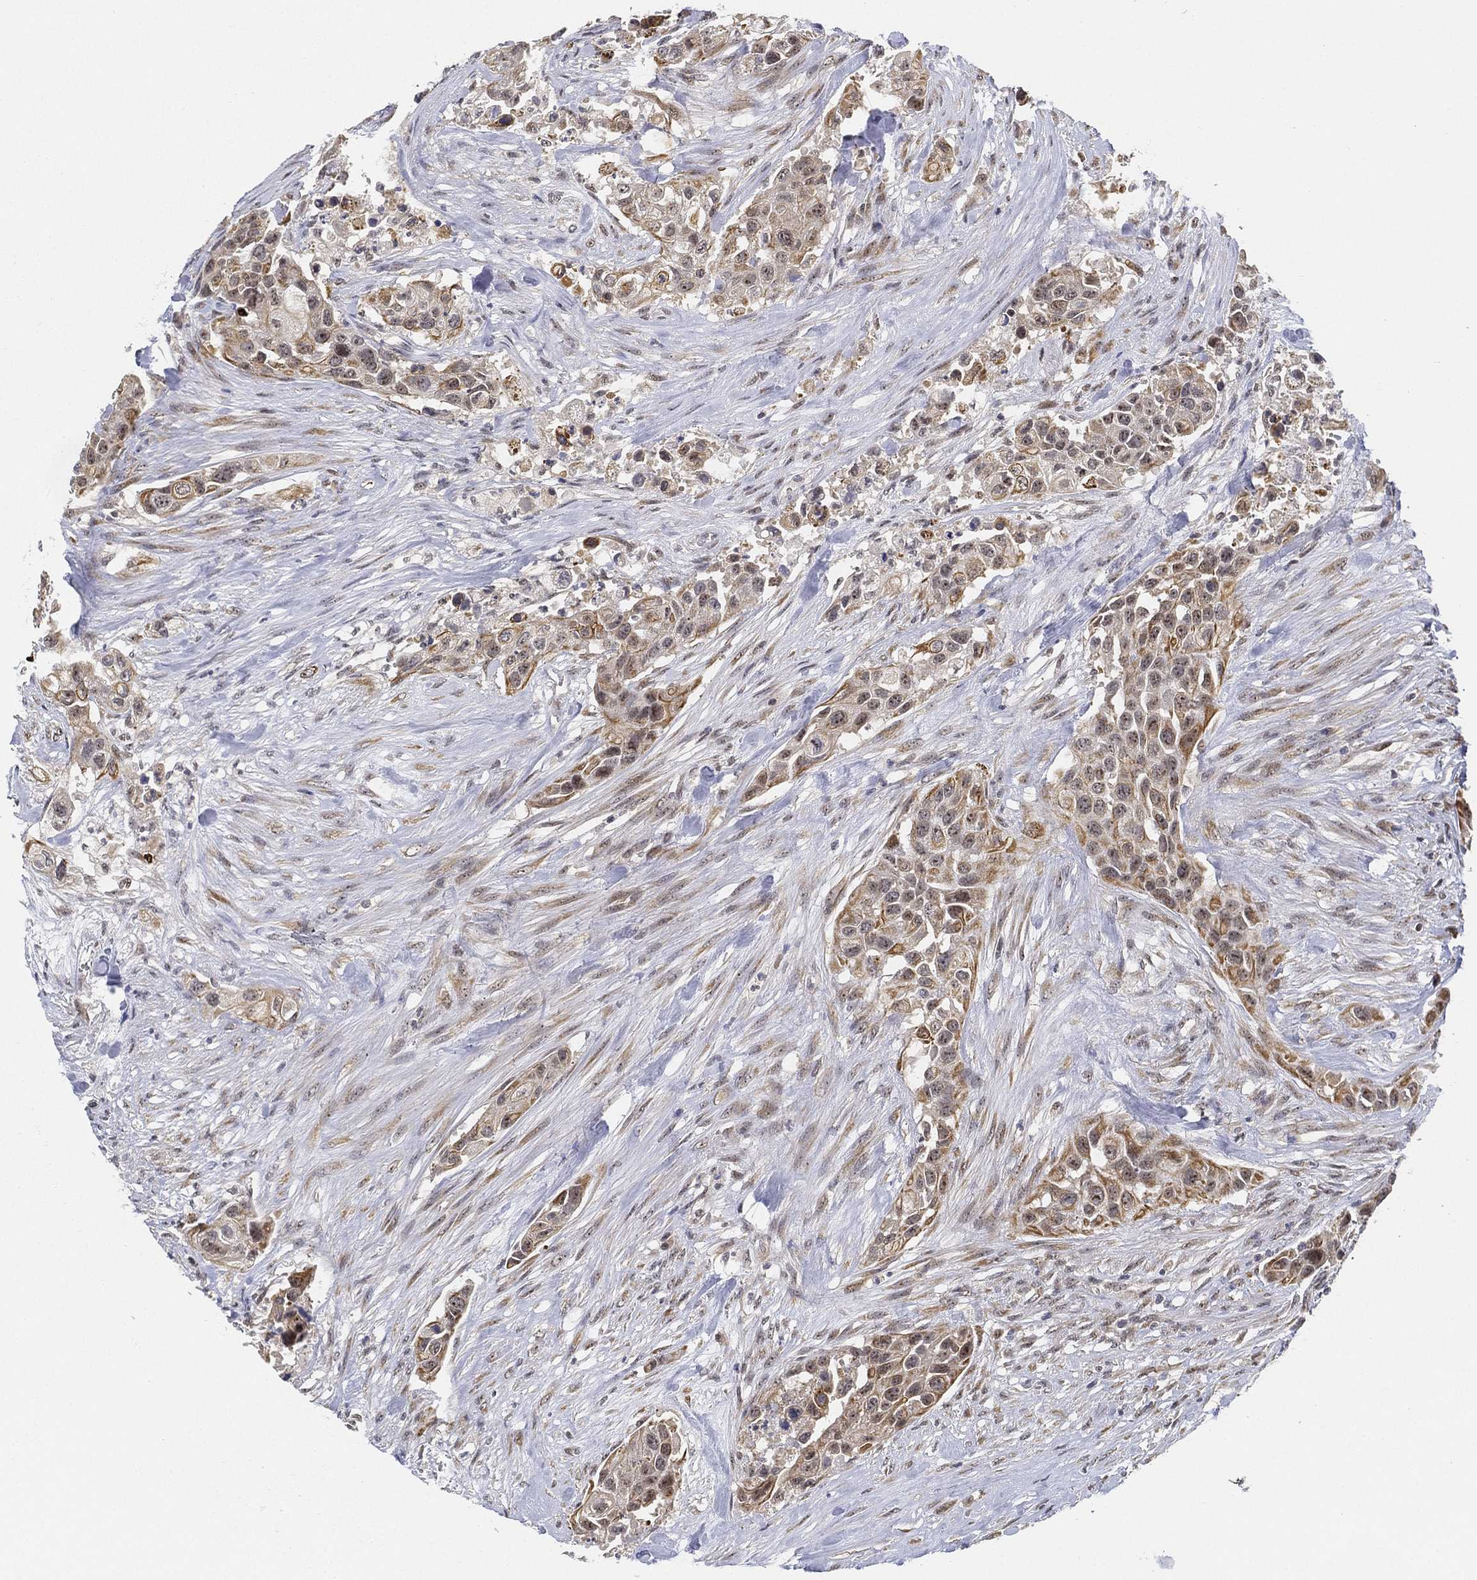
{"staining": {"intensity": "moderate", "quantity": "25%-75%", "location": "cytoplasmic/membranous,nuclear"}, "tissue": "urothelial cancer", "cell_type": "Tumor cells", "image_type": "cancer", "snomed": [{"axis": "morphology", "description": "Urothelial carcinoma, High grade"}, {"axis": "topography", "description": "Urinary bladder"}], "caption": "A brown stain labels moderate cytoplasmic/membranous and nuclear positivity of a protein in human urothelial cancer tumor cells.", "gene": "PPP1R16B", "patient": {"sex": "female", "age": 73}}